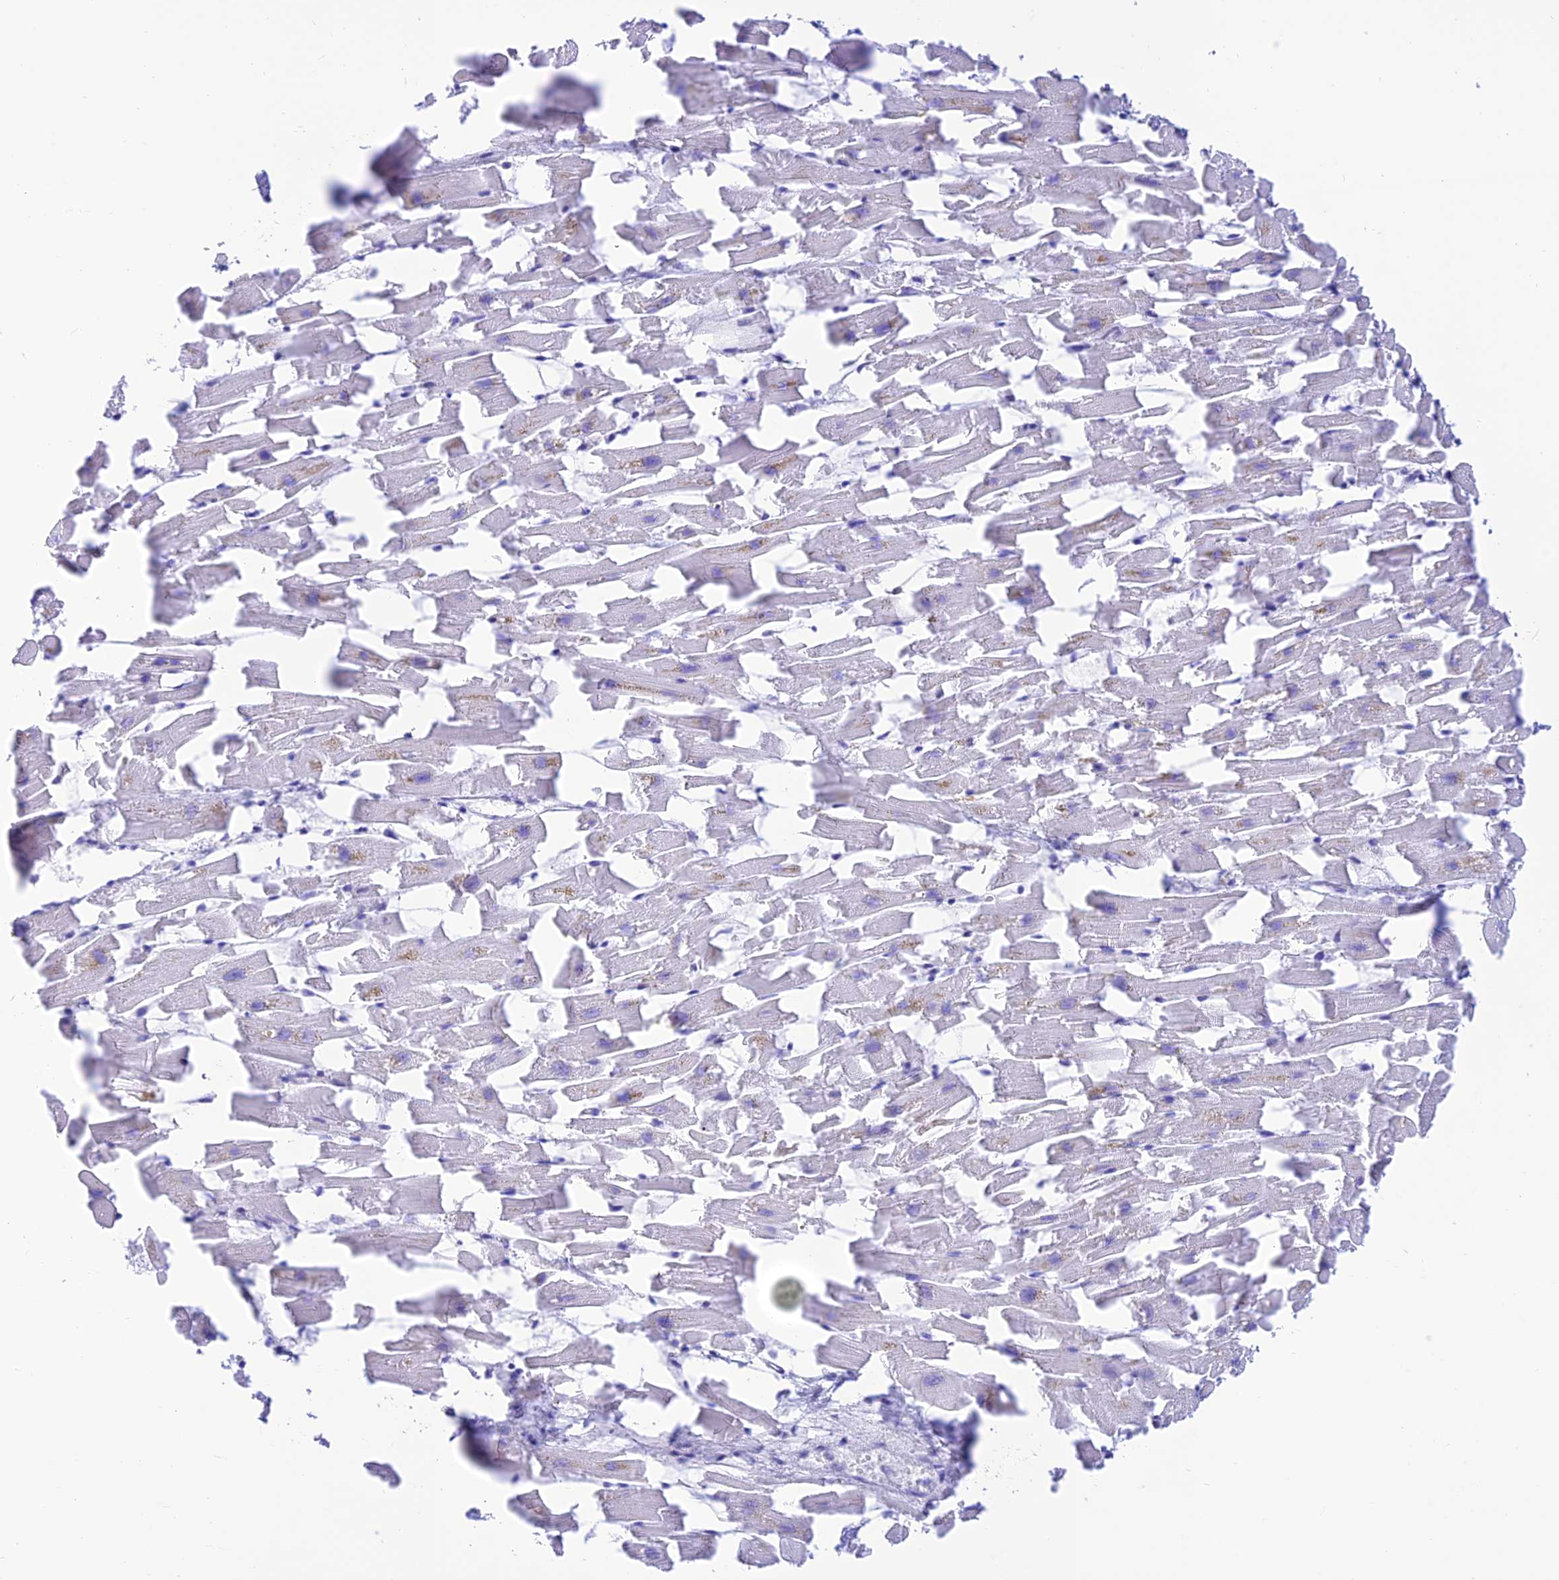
{"staining": {"intensity": "negative", "quantity": "none", "location": "none"}, "tissue": "heart muscle", "cell_type": "Cardiomyocytes", "image_type": "normal", "snomed": [{"axis": "morphology", "description": "Normal tissue, NOS"}, {"axis": "topography", "description": "Heart"}], "caption": "Immunohistochemistry (IHC) of unremarkable human heart muscle shows no expression in cardiomyocytes. (DAB (3,3'-diaminobenzidine) immunohistochemistry, high magnification).", "gene": "PRNP", "patient": {"sex": "female", "age": 64}}